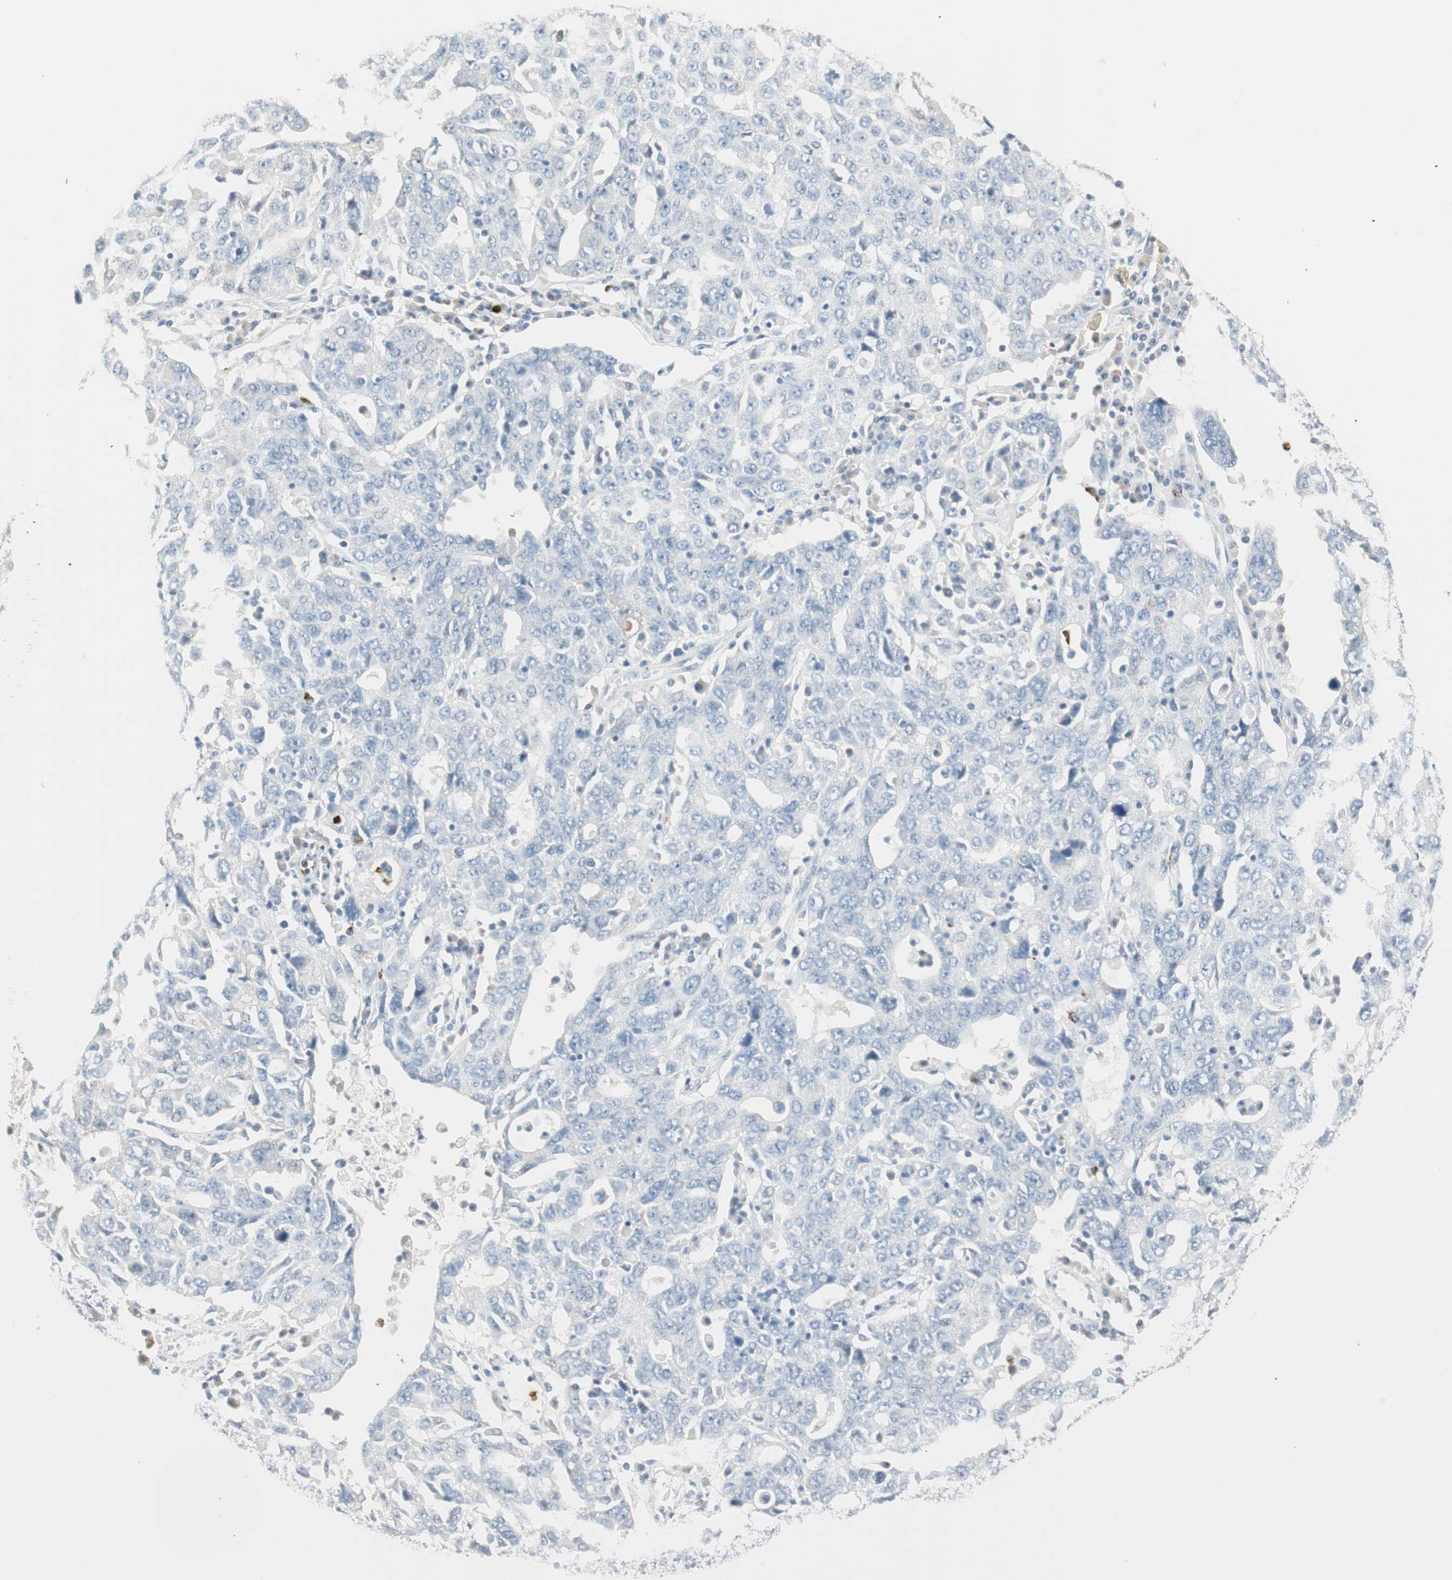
{"staining": {"intensity": "negative", "quantity": "none", "location": "none"}, "tissue": "ovarian cancer", "cell_type": "Tumor cells", "image_type": "cancer", "snomed": [{"axis": "morphology", "description": "Carcinoma, endometroid"}, {"axis": "topography", "description": "Ovary"}], "caption": "Immunohistochemistry (IHC) of human endometroid carcinoma (ovarian) demonstrates no staining in tumor cells.", "gene": "PRTN3", "patient": {"sex": "female", "age": 62}}